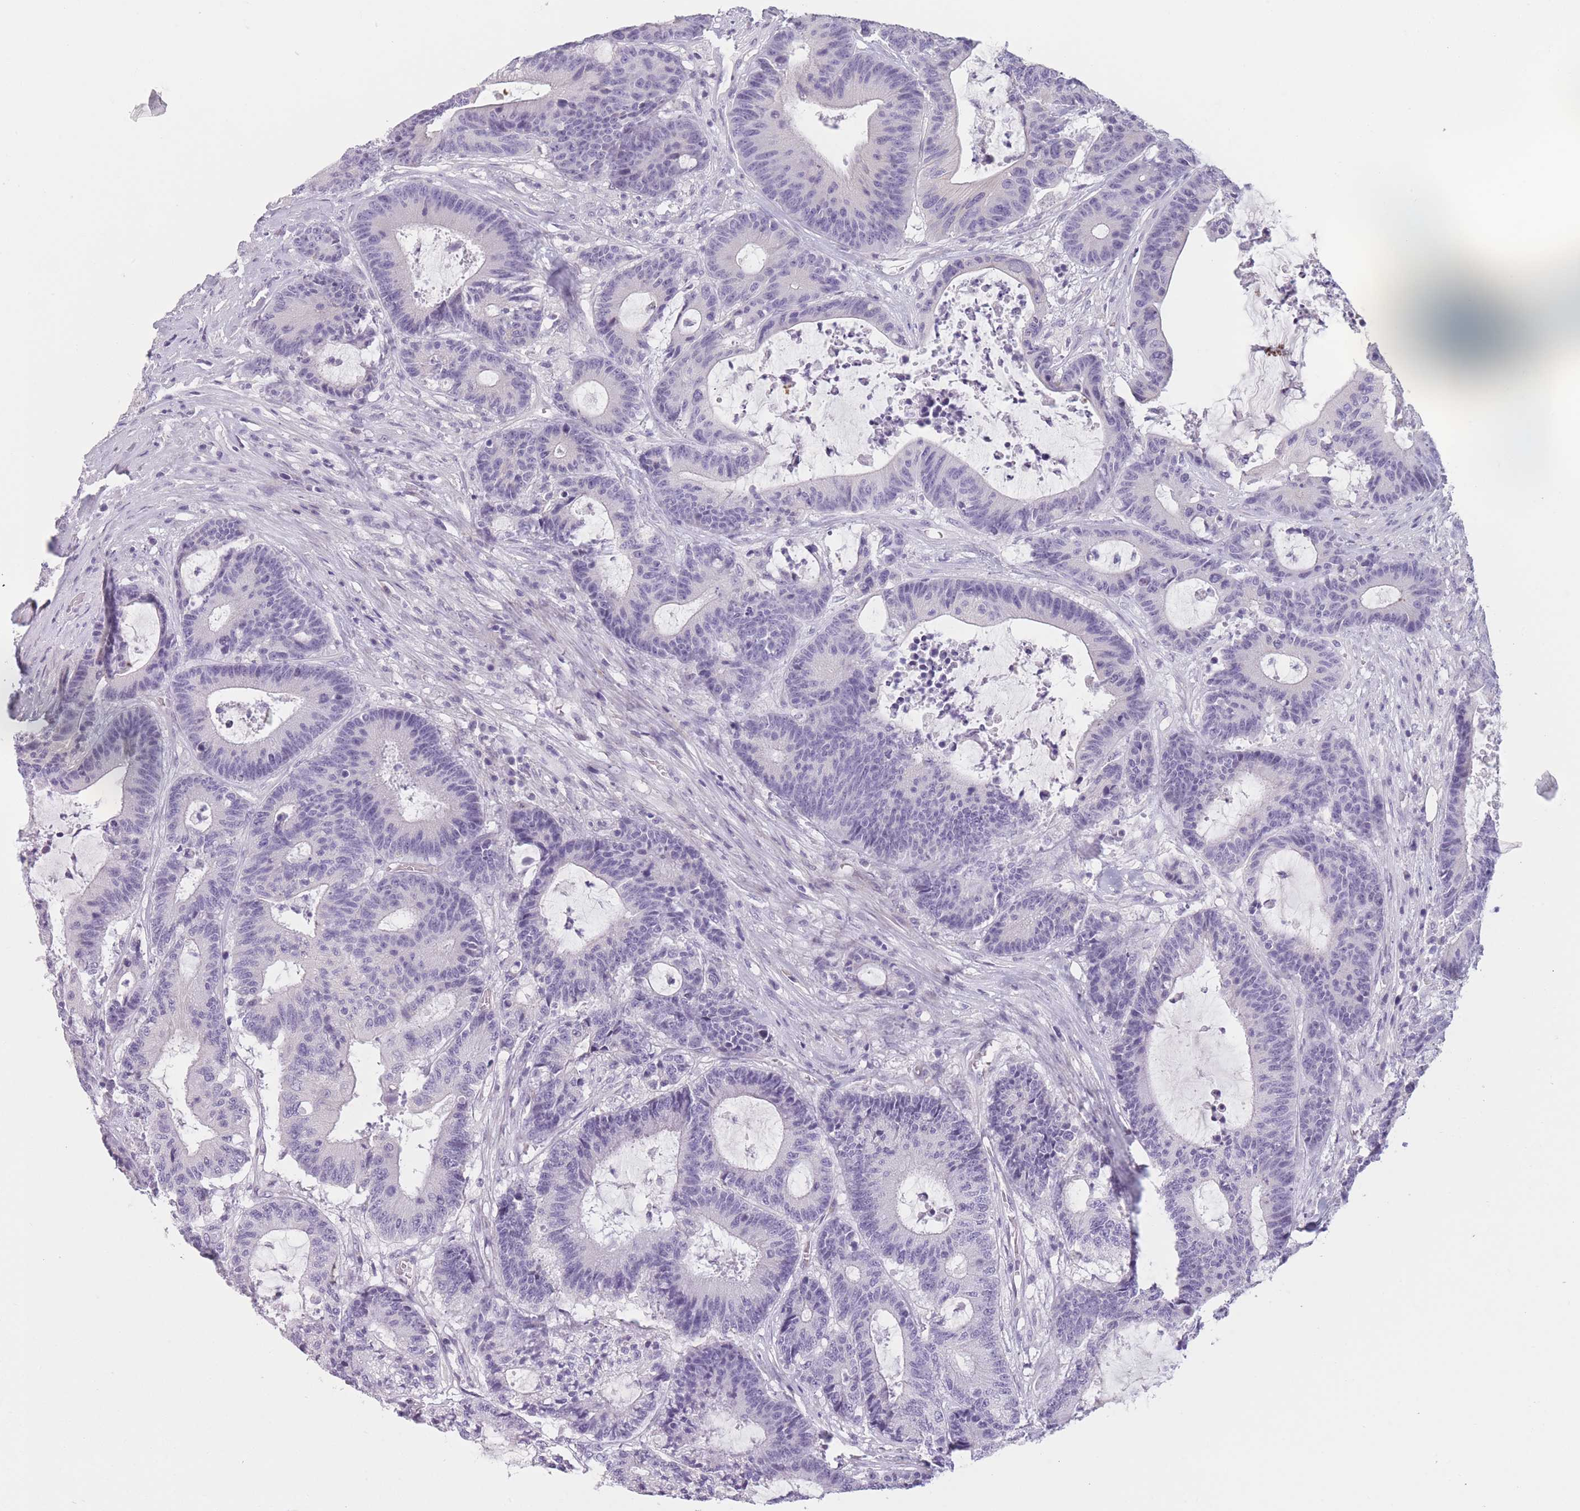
{"staining": {"intensity": "negative", "quantity": "none", "location": "none"}, "tissue": "colorectal cancer", "cell_type": "Tumor cells", "image_type": "cancer", "snomed": [{"axis": "morphology", "description": "Adenocarcinoma, NOS"}, {"axis": "topography", "description": "Colon"}], "caption": "Immunohistochemistry (IHC) histopathology image of neoplastic tissue: adenocarcinoma (colorectal) stained with DAB (3,3'-diaminobenzidine) exhibits no significant protein staining in tumor cells.", "gene": "TMEM236", "patient": {"sex": "female", "age": 84}}